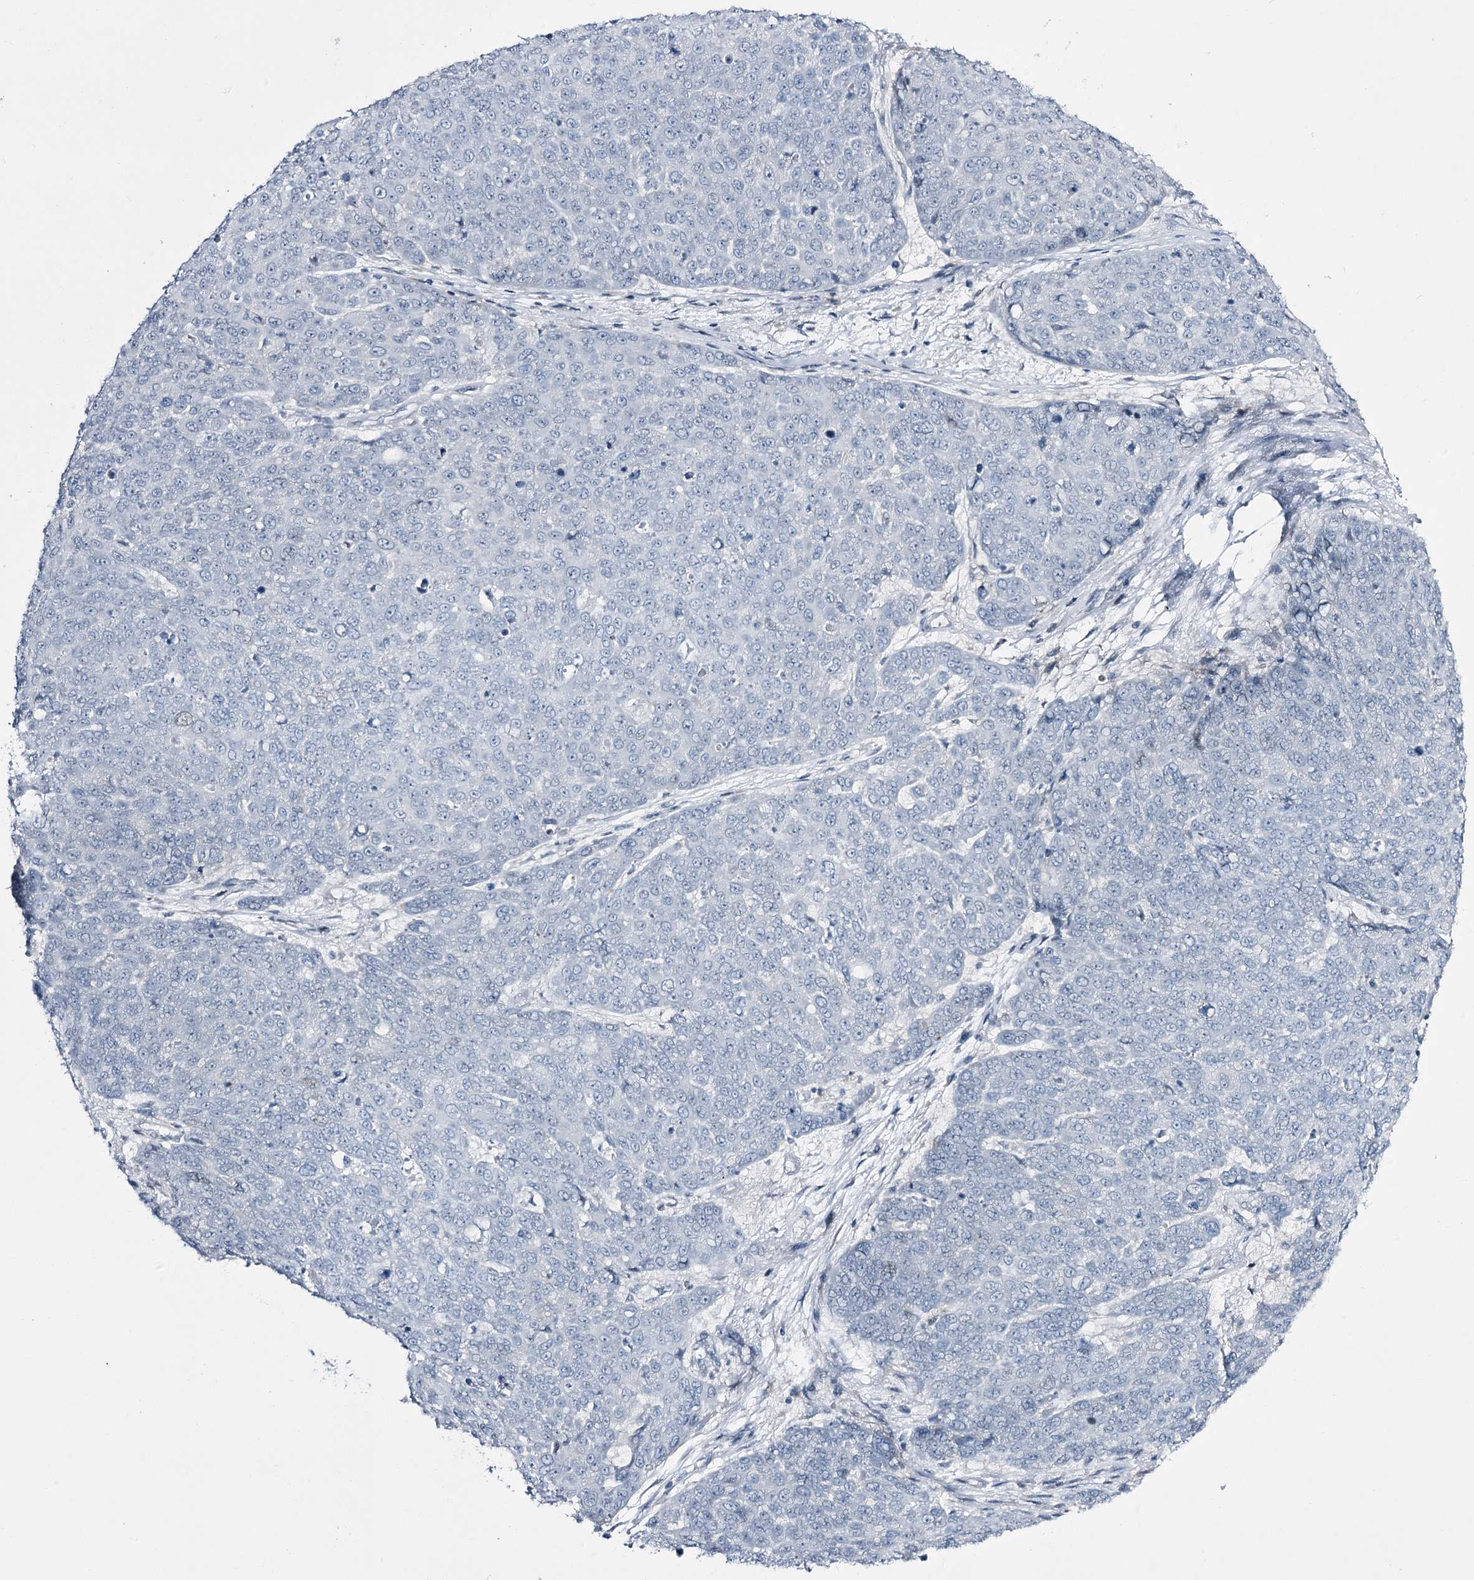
{"staining": {"intensity": "negative", "quantity": "none", "location": "none"}, "tissue": "skin cancer", "cell_type": "Tumor cells", "image_type": "cancer", "snomed": [{"axis": "morphology", "description": "Squamous cell carcinoma, NOS"}, {"axis": "topography", "description": "Skin"}], "caption": "The photomicrograph shows no staining of tumor cells in skin cancer (squamous cell carcinoma). (Brightfield microscopy of DAB immunohistochemistry at high magnification).", "gene": "RBM15B", "patient": {"sex": "male", "age": 71}}